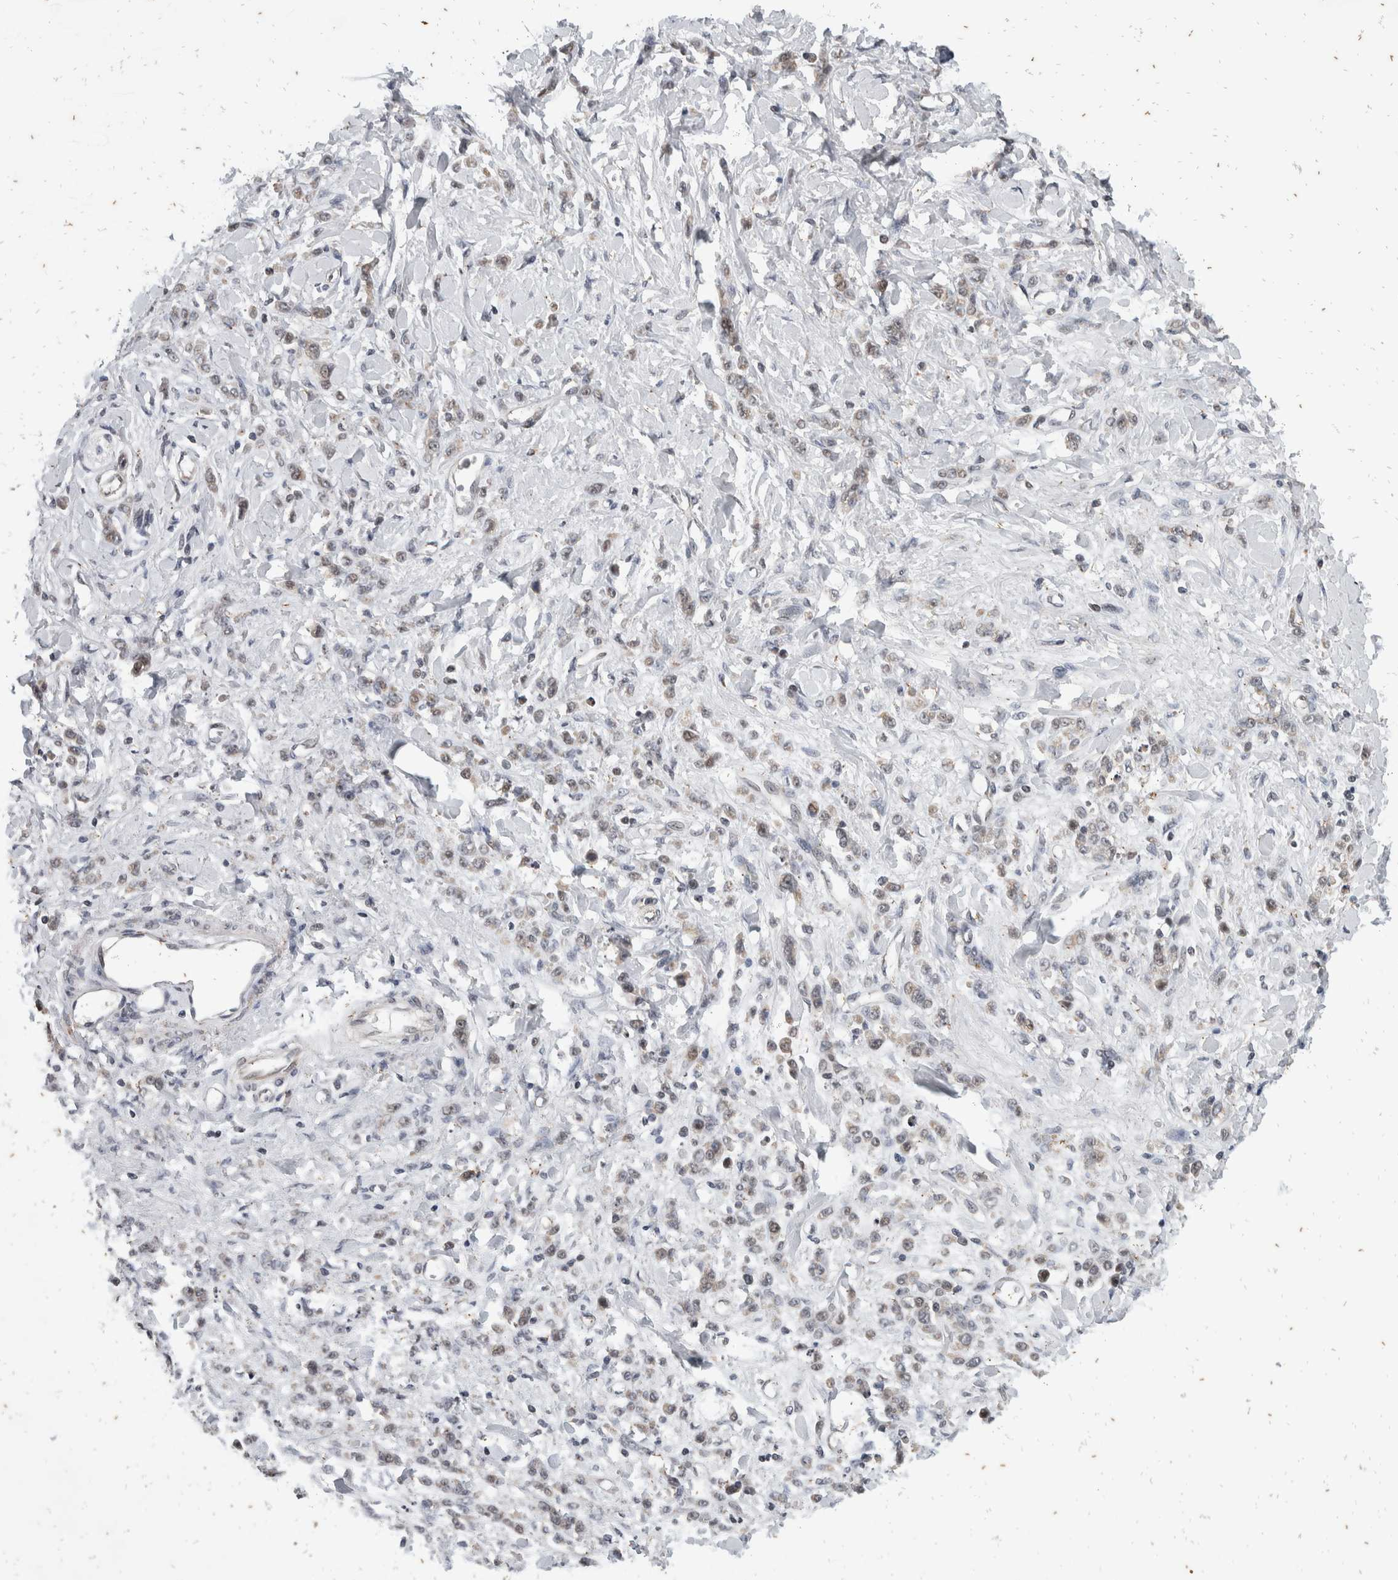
{"staining": {"intensity": "weak", "quantity": "25%-75%", "location": "nuclear"}, "tissue": "stomach cancer", "cell_type": "Tumor cells", "image_type": "cancer", "snomed": [{"axis": "morphology", "description": "Normal tissue, NOS"}, {"axis": "morphology", "description": "Adenocarcinoma, NOS"}, {"axis": "topography", "description": "Stomach"}], "caption": "Stomach cancer tissue exhibits weak nuclear positivity in about 25%-75% of tumor cells, visualized by immunohistochemistry.", "gene": "ATXN7L1", "patient": {"sex": "male", "age": 82}}